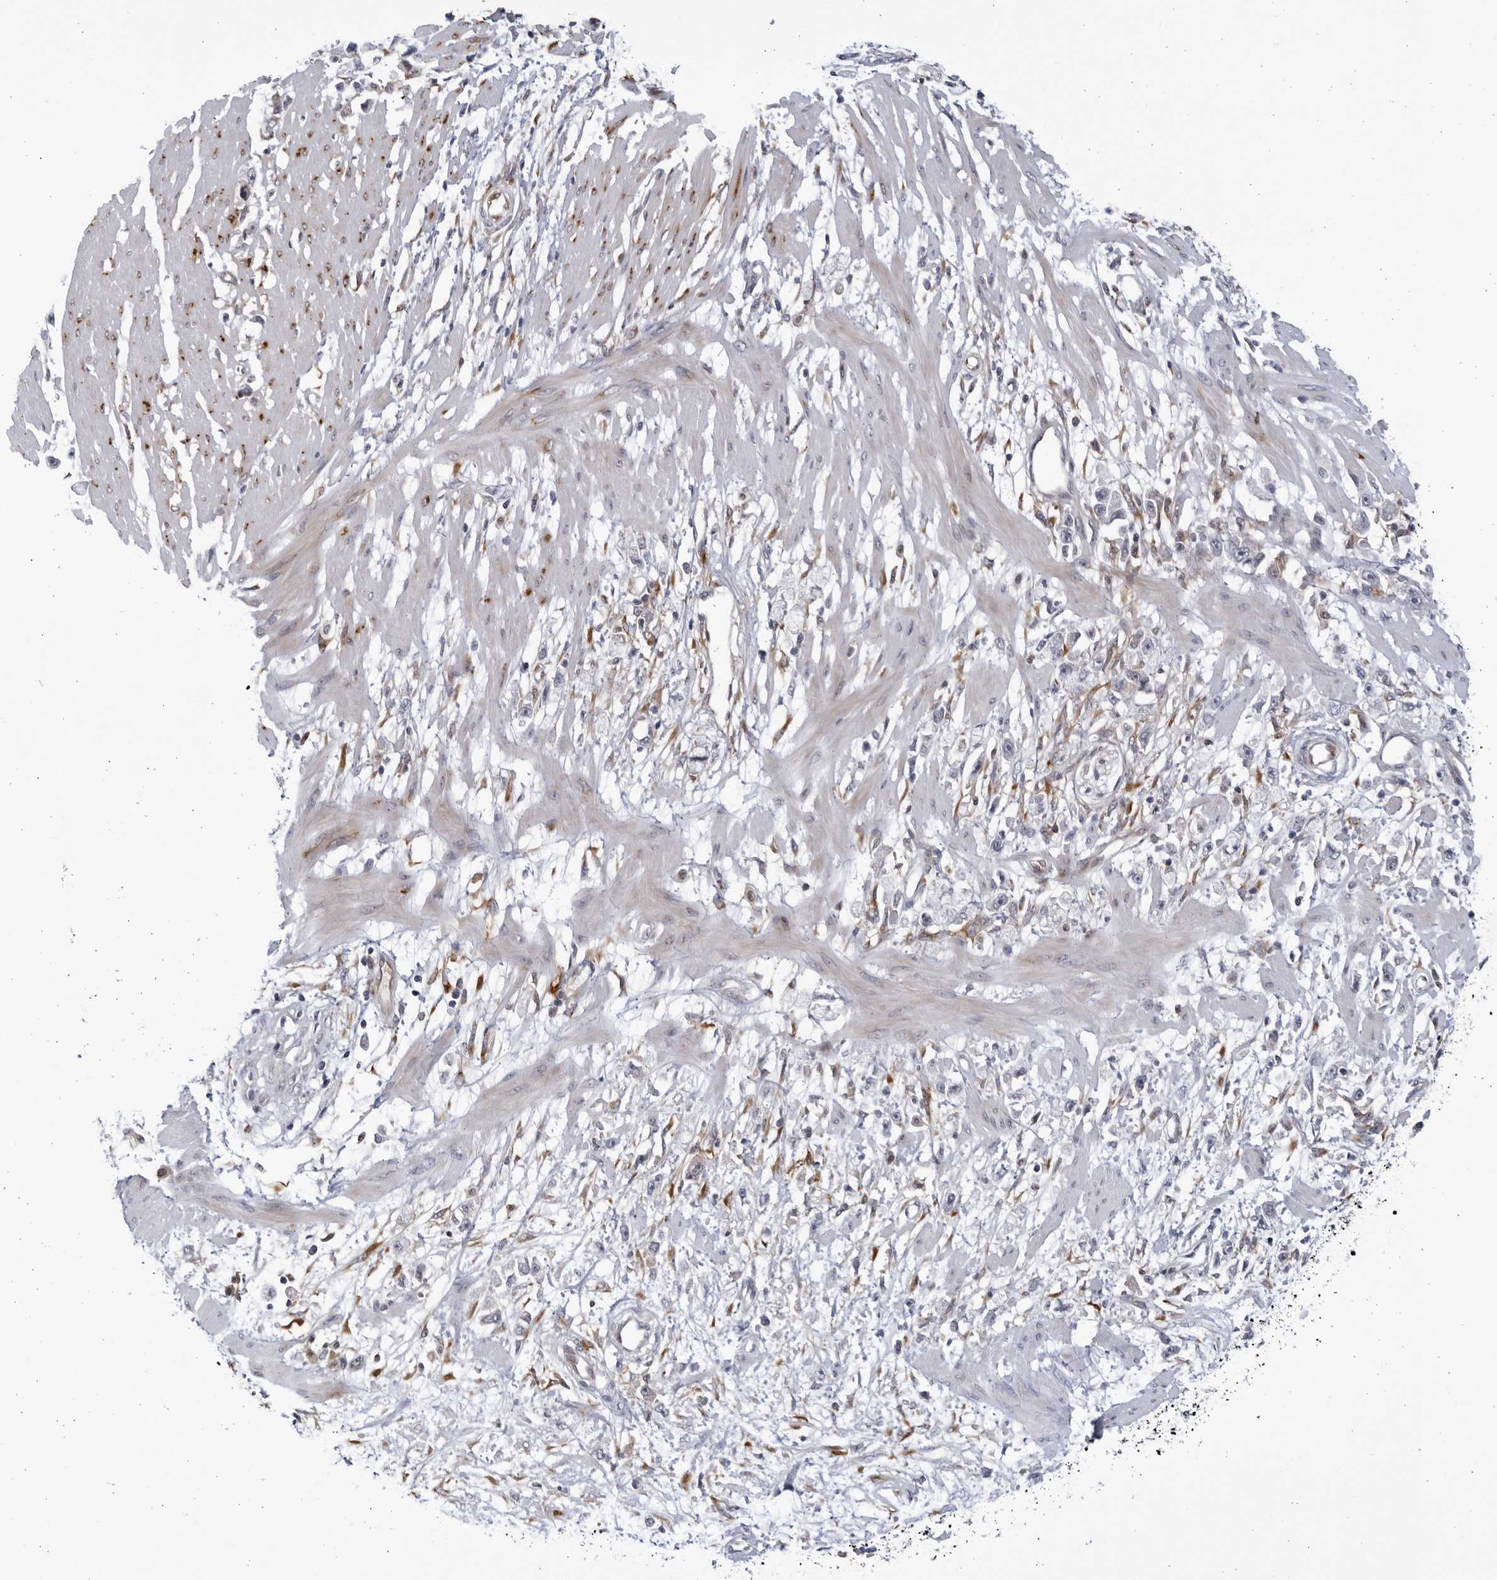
{"staining": {"intensity": "negative", "quantity": "none", "location": "none"}, "tissue": "stomach cancer", "cell_type": "Tumor cells", "image_type": "cancer", "snomed": [{"axis": "morphology", "description": "Adenocarcinoma, NOS"}, {"axis": "topography", "description": "Stomach"}], "caption": "Tumor cells show no significant positivity in stomach cancer.", "gene": "BMP2K", "patient": {"sex": "female", "age": 59}}